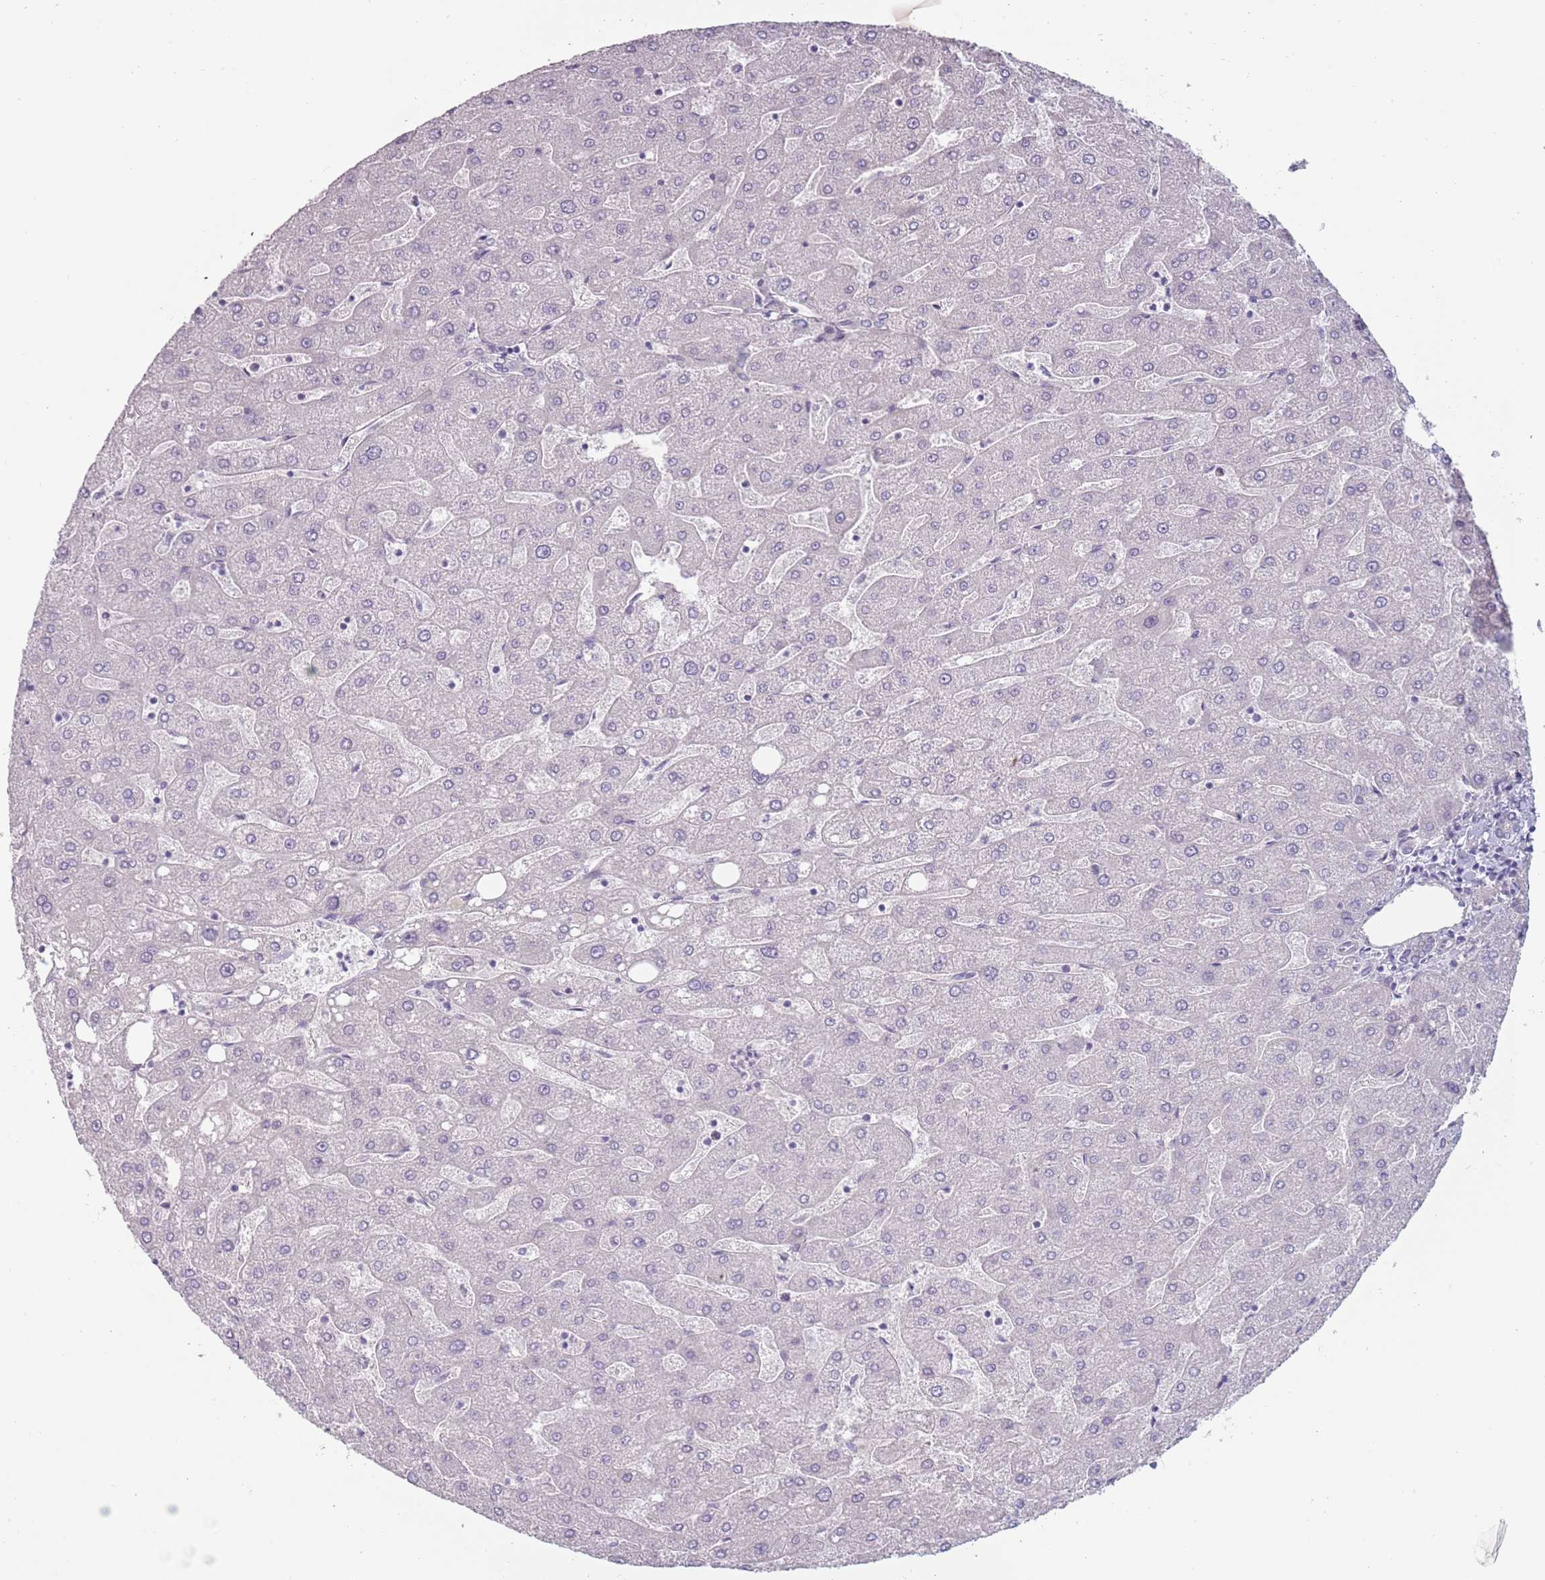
{"staining": {"intensity": "negative", "quantity": "none", "location": "none"}, "tissue": "liver", "cell_type": "Cholangiocytes", "image_type": "normal", "snomed": [{"axis": "morphology", "description": "Normal tissue, NOS"}, {"axis": "topography", "description": "Liver"}], "caption": "The IHC micrograph has no significant staining in cholangiocytes of liver.", "gene": "RFX2", "patient": {"sex": "male", "age": 67}}